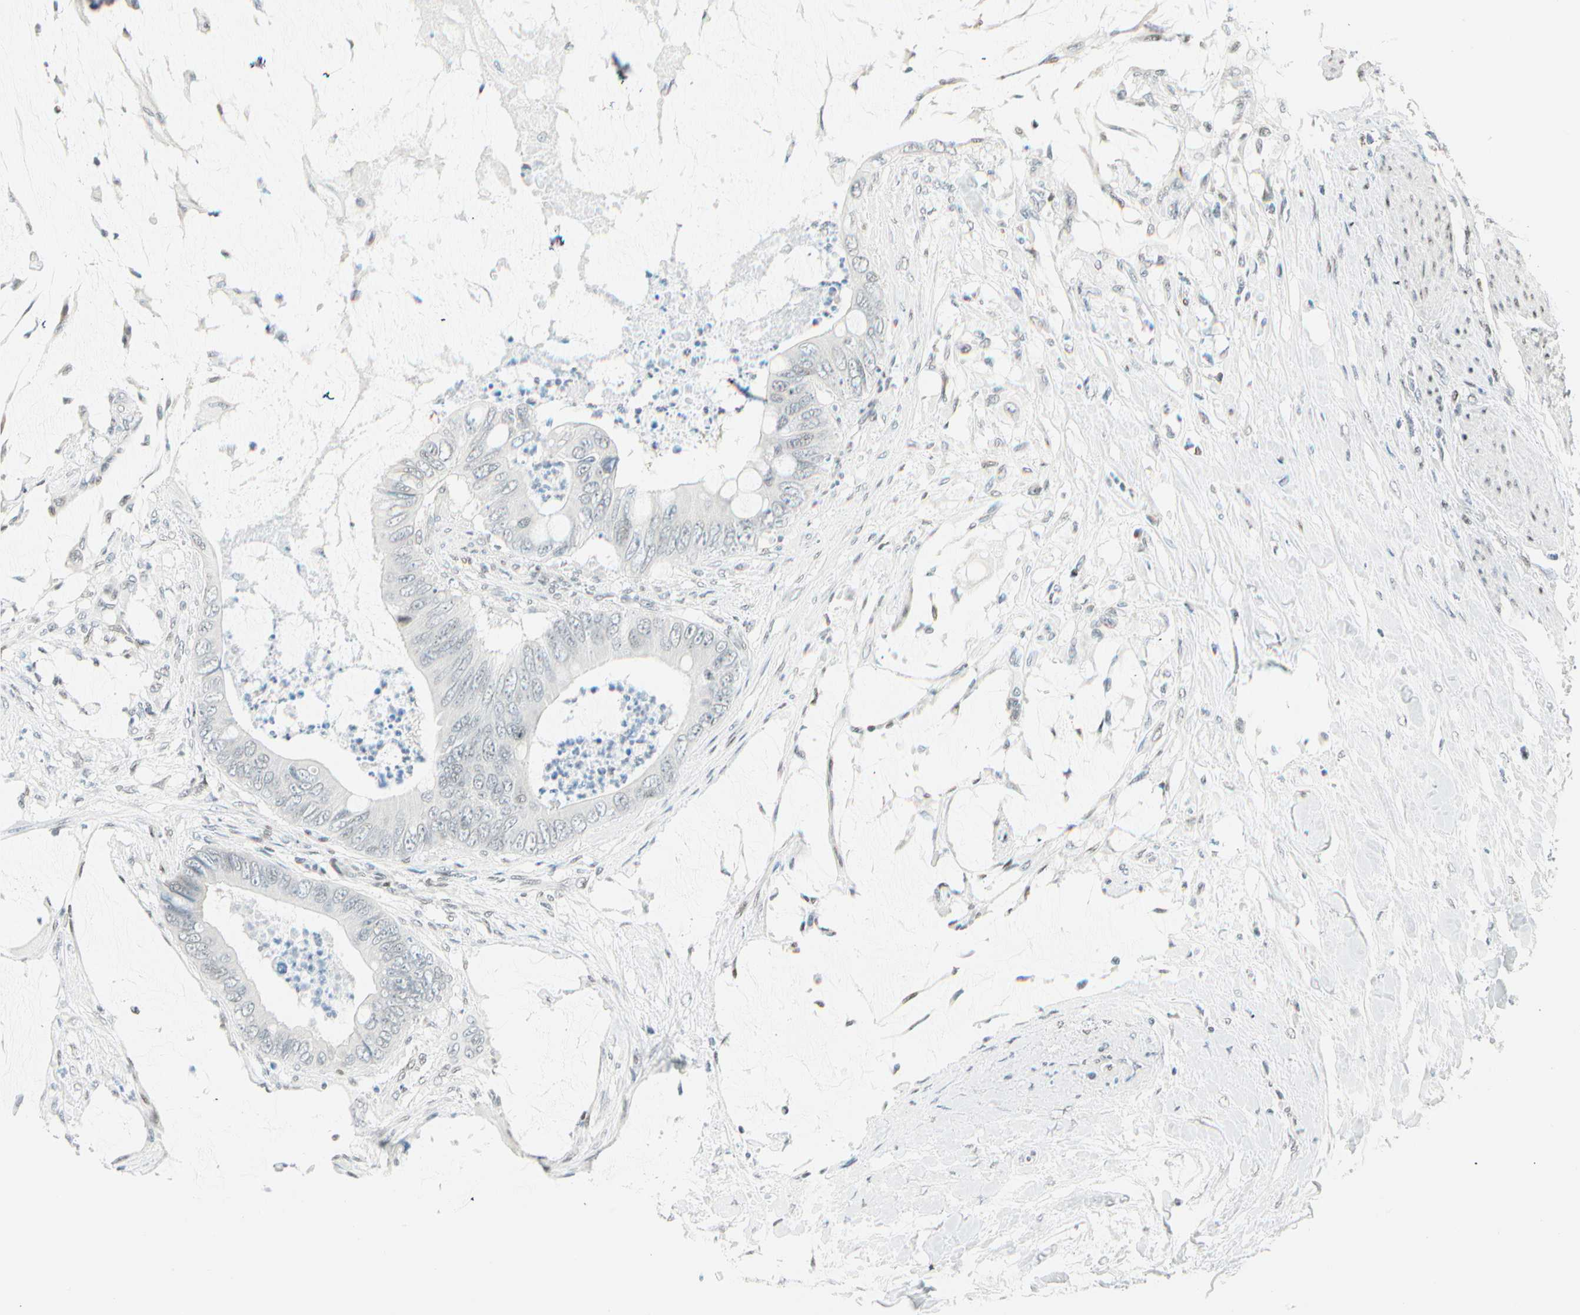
{"staining": {"intensity": "negative", "quantity": "none", "location": "none"}, "tissue": "colorectal cancer", "cell_type": "Tumor cells", "image_type": "cancer", "snomed": [{"axis": "morphology", "description": "Adenocarcinoma, NOS"}, {"axis": "topography", "description": "Rectum"}], "caption": "The histopathology image displays no significant expression in tumor cells of colorectal adenocarcinoma.", "gene": "PKNOX1", "patient": {"sex": "female", "age": 77}}